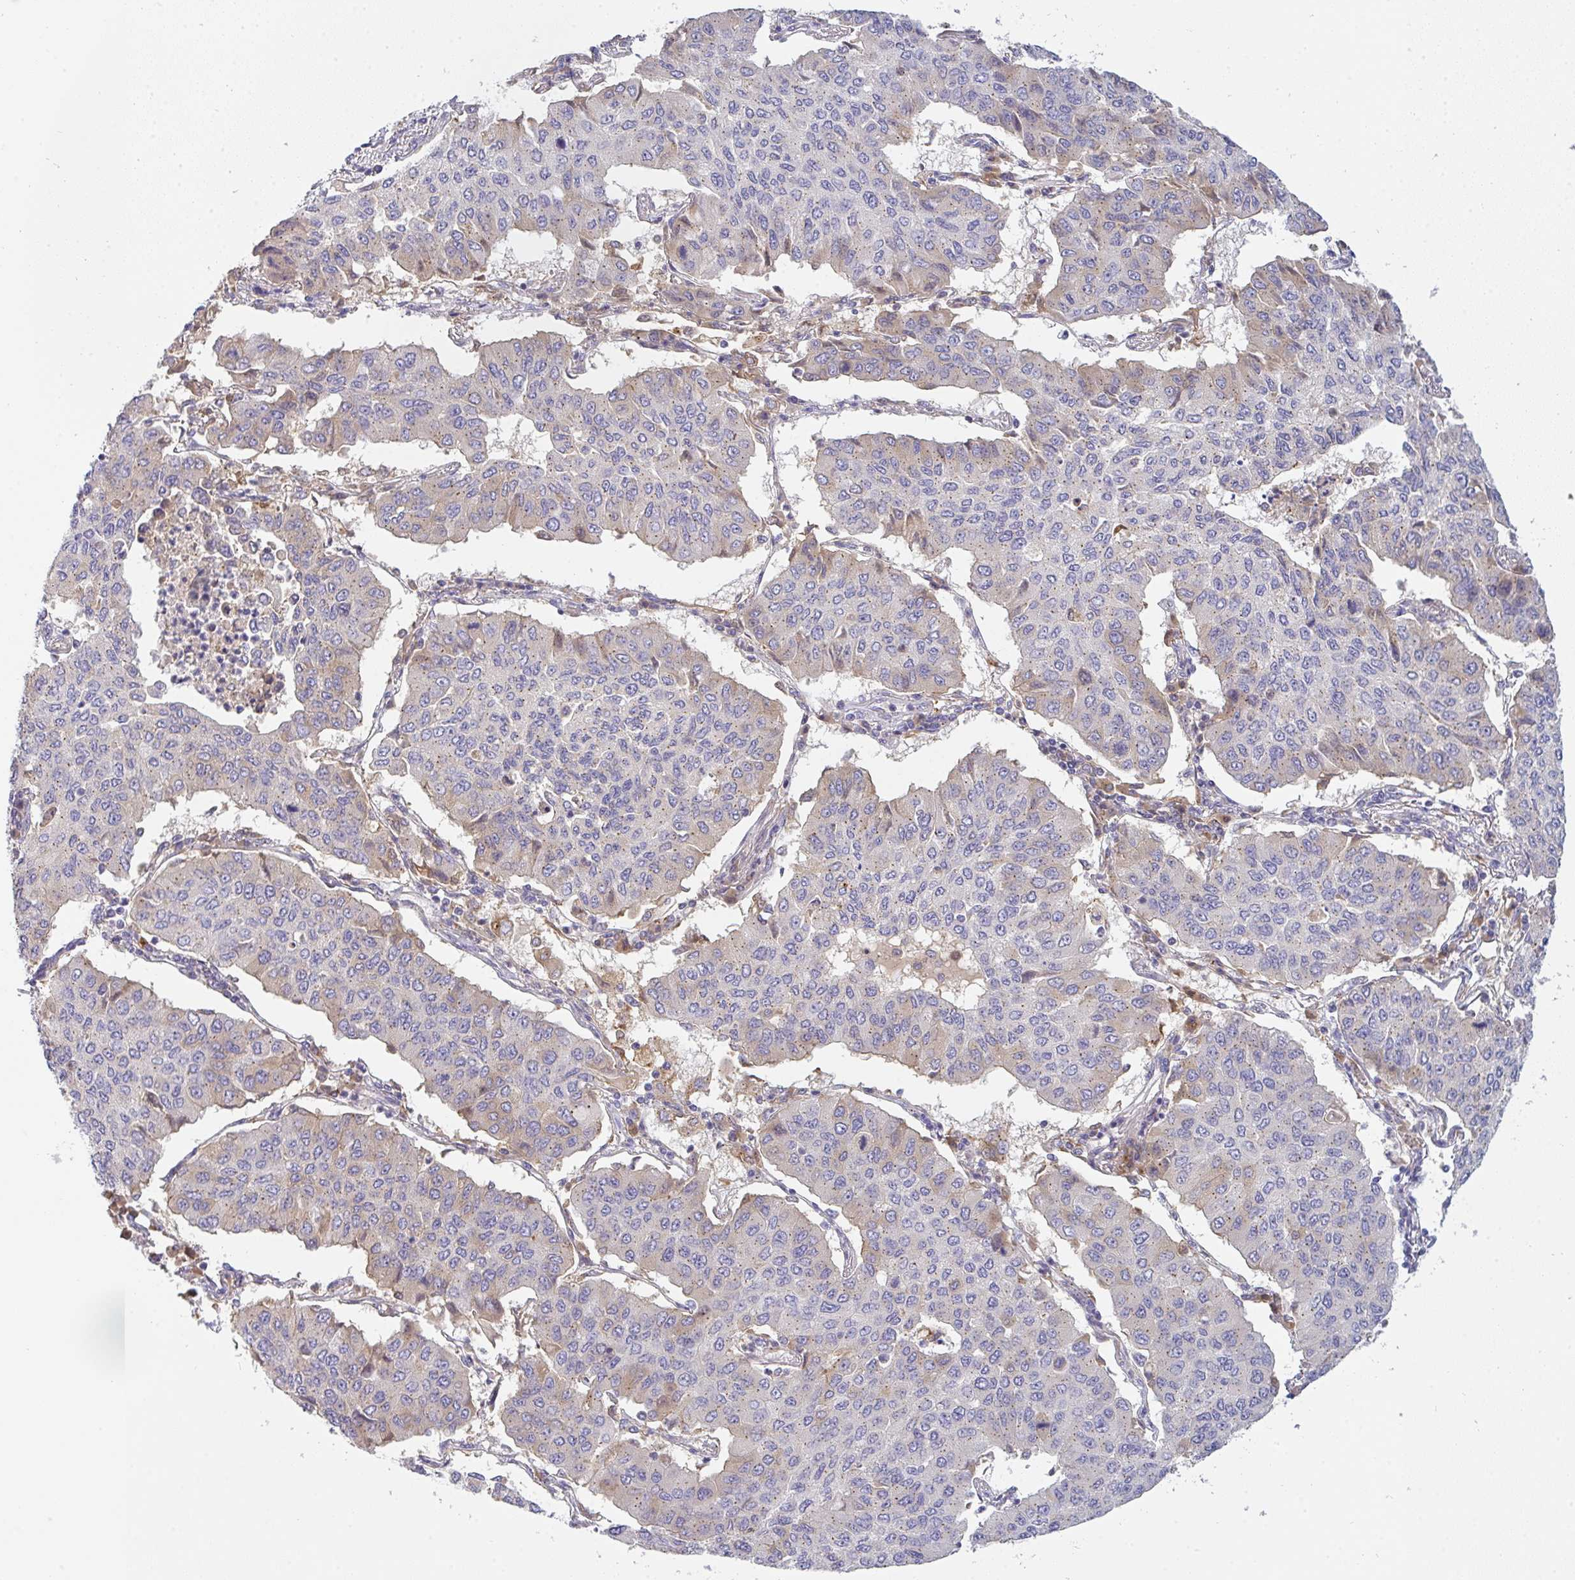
{"staining": {"intensity": "weak", "quantity": "<25%", "location": "cytoplasmic/membranous"}, "tissue": "lung cancer", "cell_type": "Tumor cells", "image_type": "cancer", "snomed": [{"axis": "morphology", "description": "Squamous cell carcinoma, NOS"}, {"axis": "topography", "description": "Lung"}], "caption": "Photomicrograph shows no significant protein staining in tumor cells of squamous cell carcinoma (lung).", "gene": "SNX5", "patient": {"sex": "male", "age": 74}}